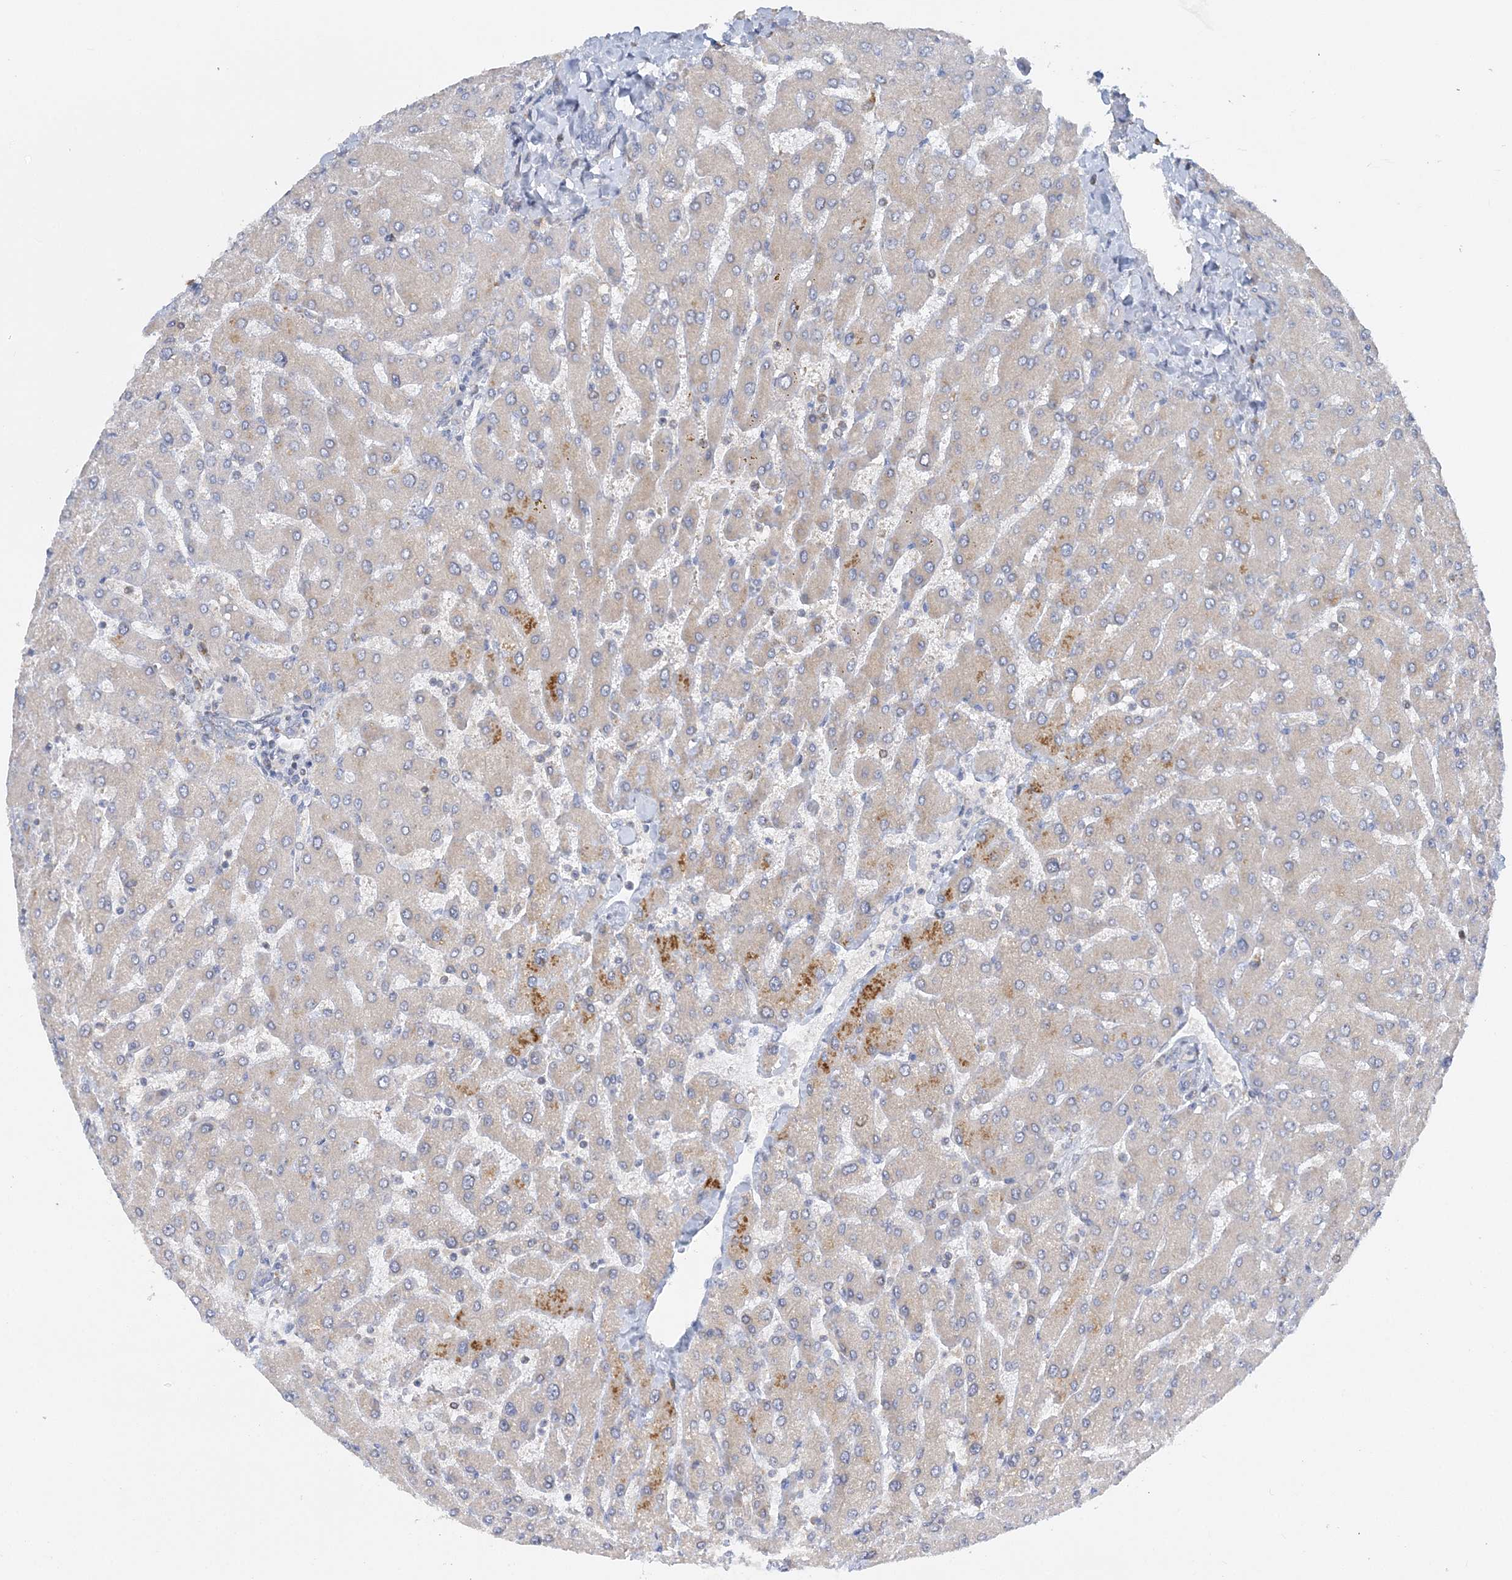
{"staining": {"intensity": "negative", "quantity": "none", "location": "none"}, "tissue": "liver", "cell_type": "Cholangiocytes", "image_type": "normal", "snomed": [{"axis": "morphology", "description": "Normal tissue, NOS"}, {"axis": "topography", "description": "Liver"}], "caption": "This is a micrograph of immunohistochemistry (IHC) staining of normal liver, which shows no staining in cholangiocytes. (DAB immunohistochemistry (IHC), high magnification).", "gene": "FAM114A2", "patient": {"sex": "male", "age": 55}}